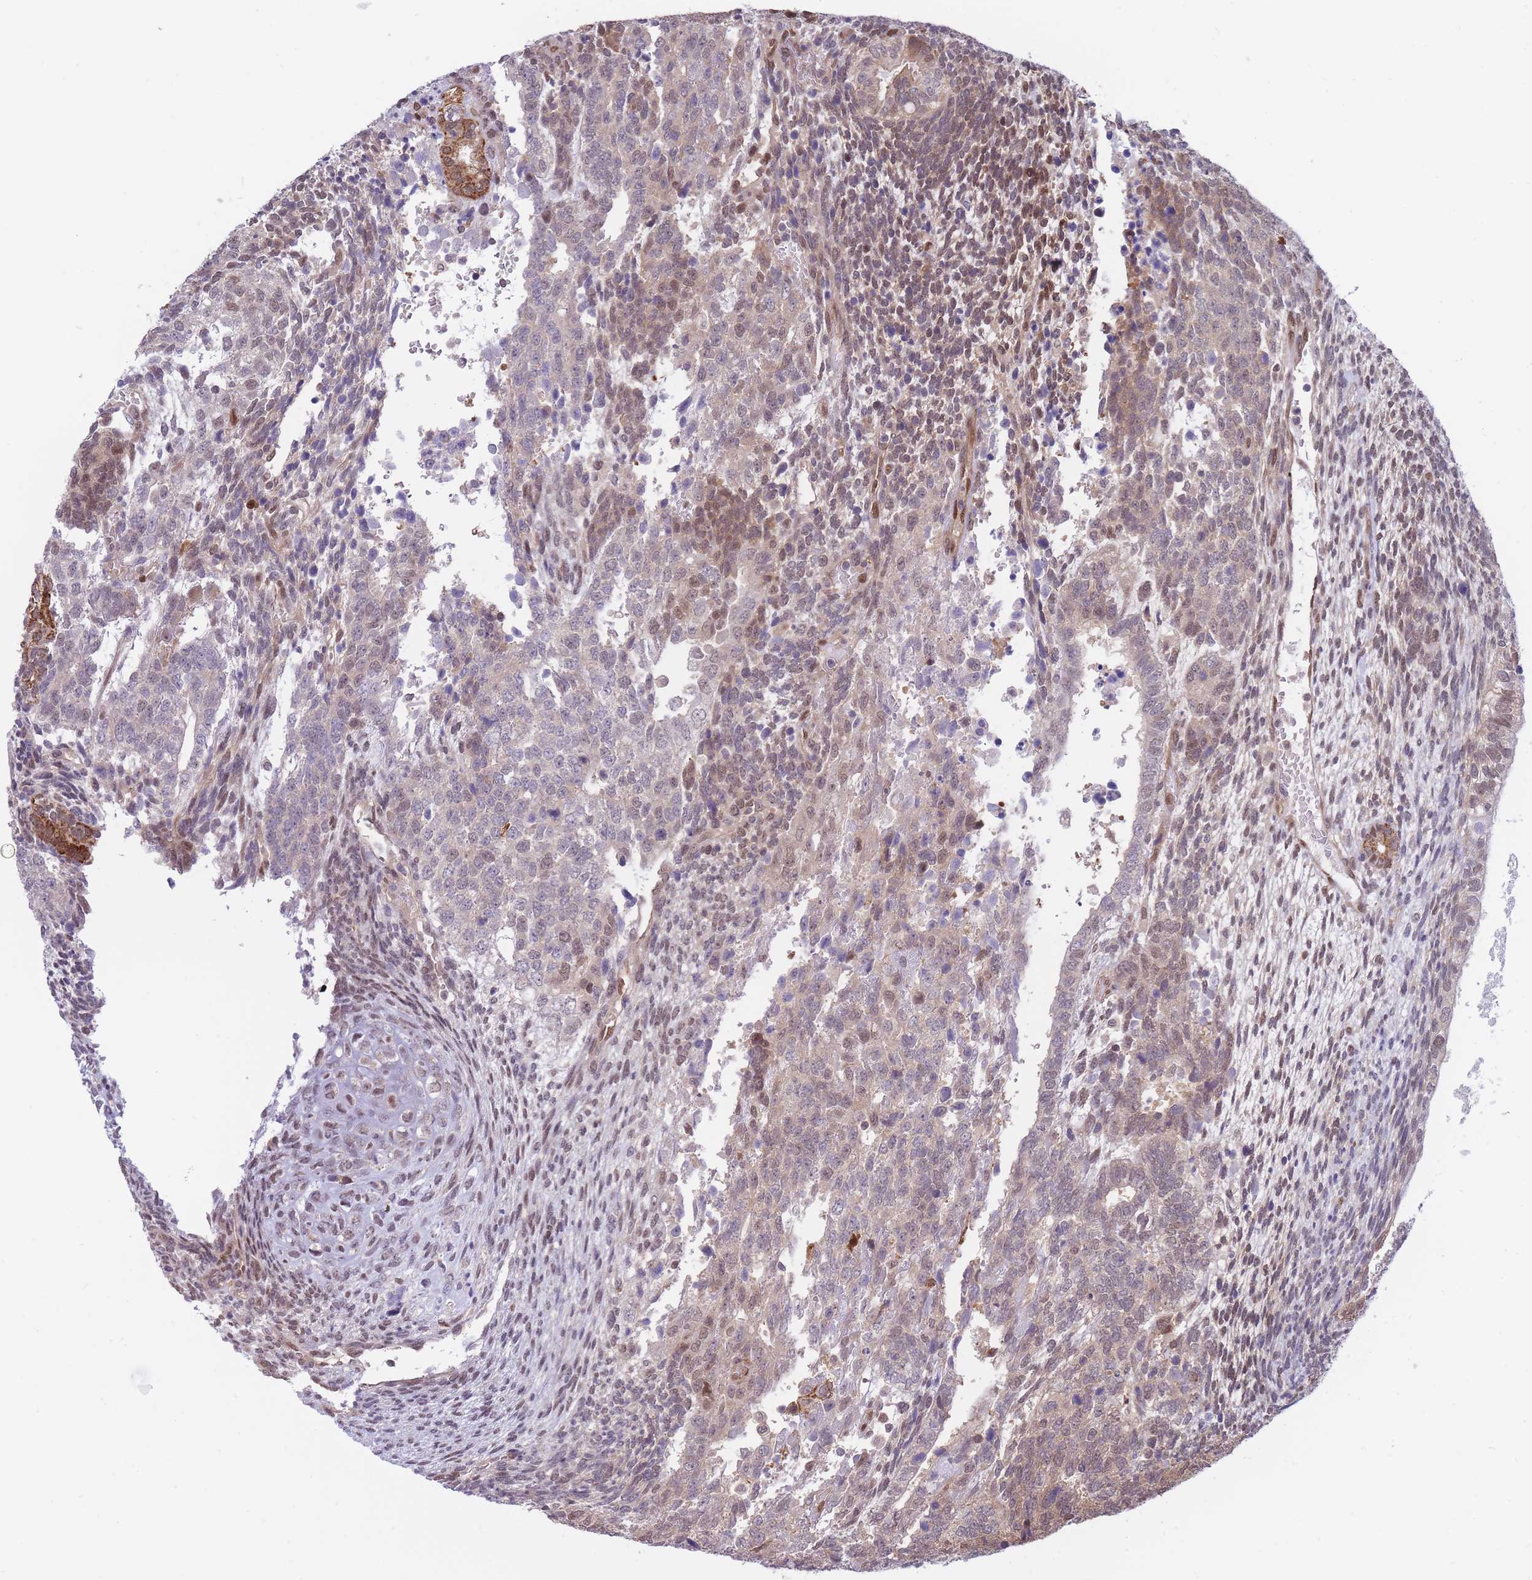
{"staining": {"intensity": "negative", "quantity": "none", "location": "none"}, "tissue": "testis cancer", "cell_type": "Tumor cells", "image_type": "cancer", "snomed": [{"axis": "morphology", "description": "Carcinoma, Embryonal, NOS"}, {"axis": "topography", "description": "Testis"}], "caption": "Protein analysis of testis cancer (embryonal carcinoma) reveals no significant staining in tumor cells.", "gene": "NSFL1C", "patient": {"sex": "male", "age": 23}}